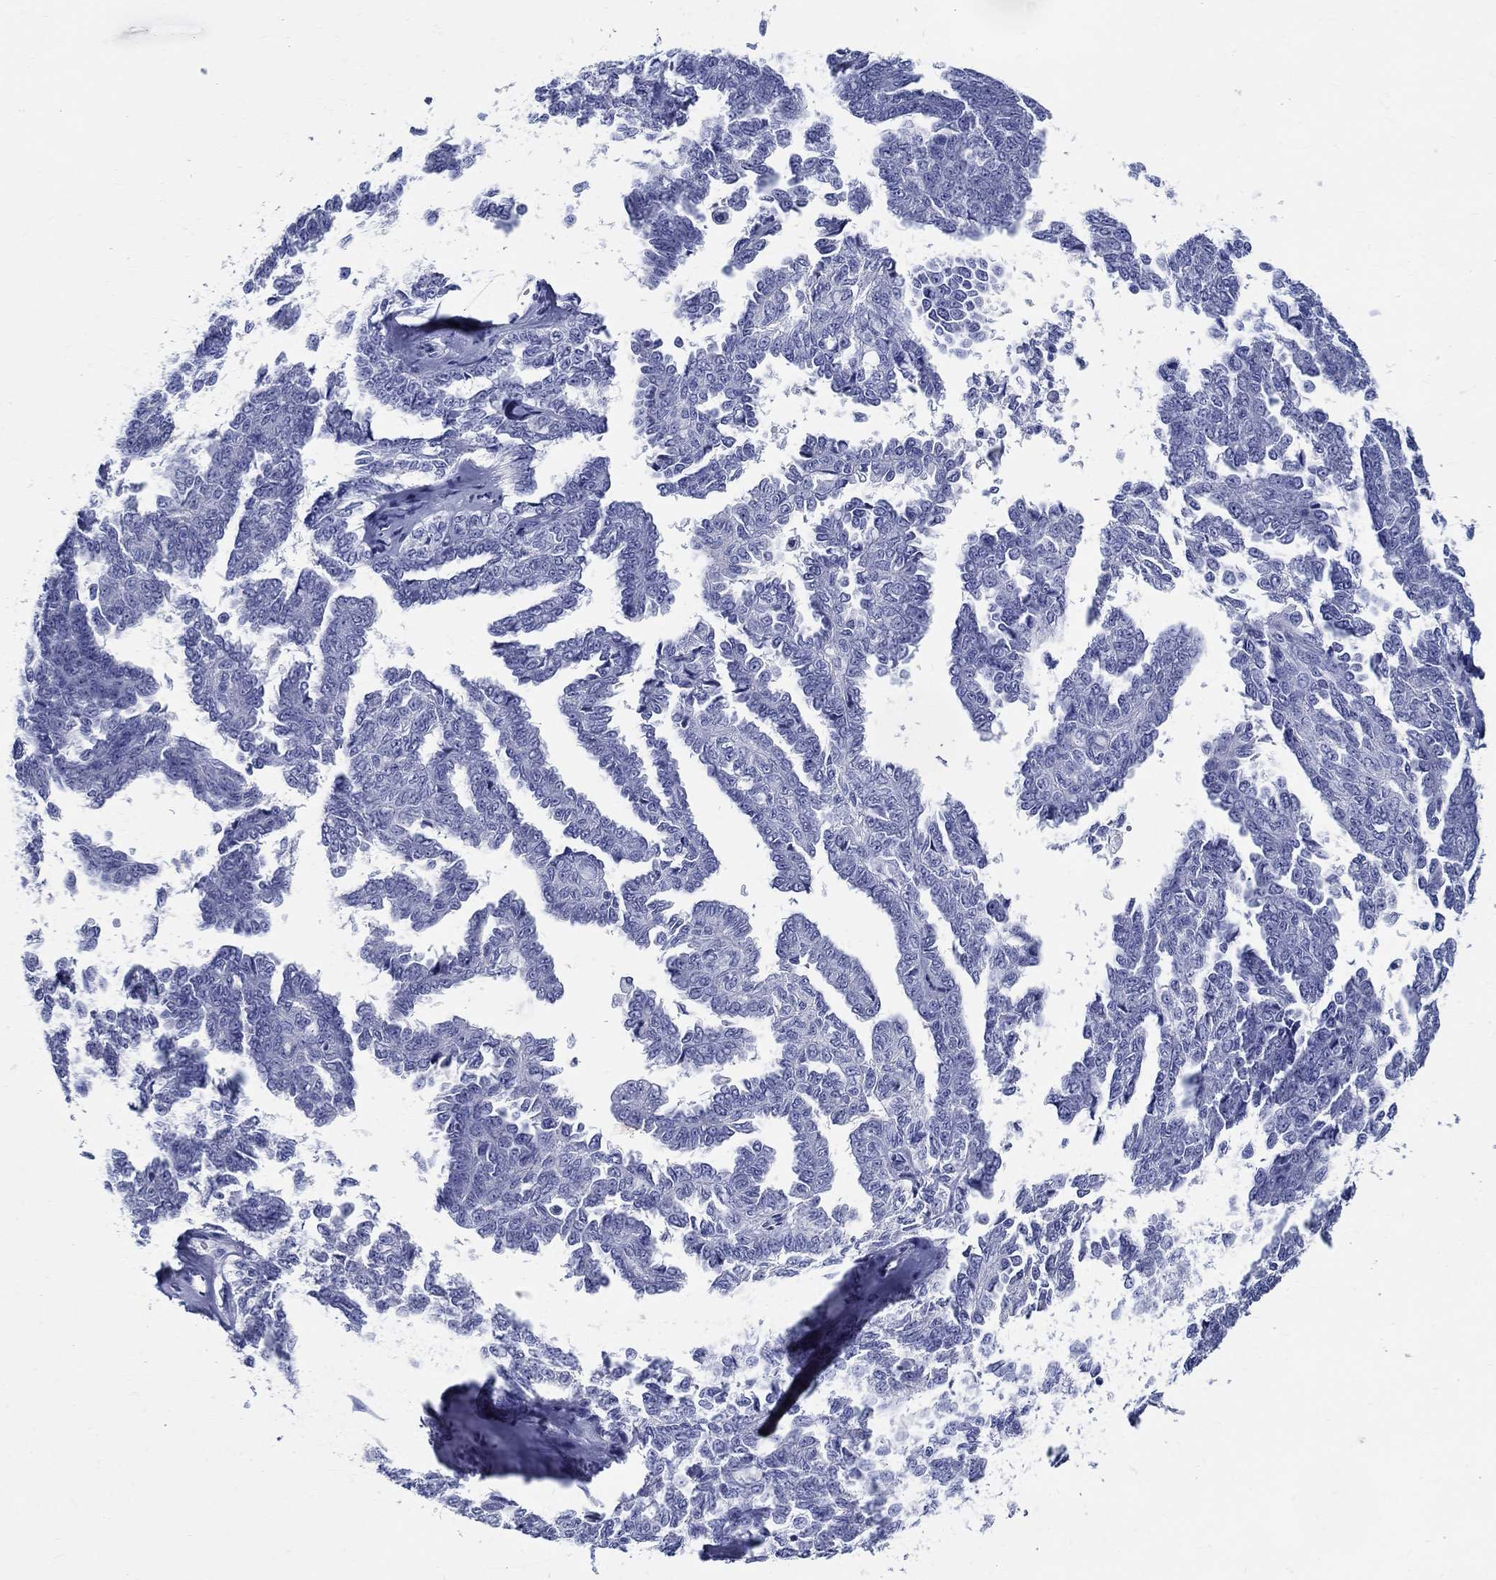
{"staining": {"intensity": "negative", "quantity": "none", "location": "none"}, "tissue": "ovarian cancer", "cell_type": "Tumor cells", "image_type": "cancer", "snomed": [{"axis": "morphology", "description": "Cystadenocarcinoma, serous, NOS"}, {"axis": "topography", "description": "Ovary"}], "caption": "IHC micrograph of human ovarian serous cystadenocarcinoma stained for a protein (brown), which shows no expression in tumor cells.", "gene": "TSPAN16", "patient": {"sex": "female", "age": 71}}